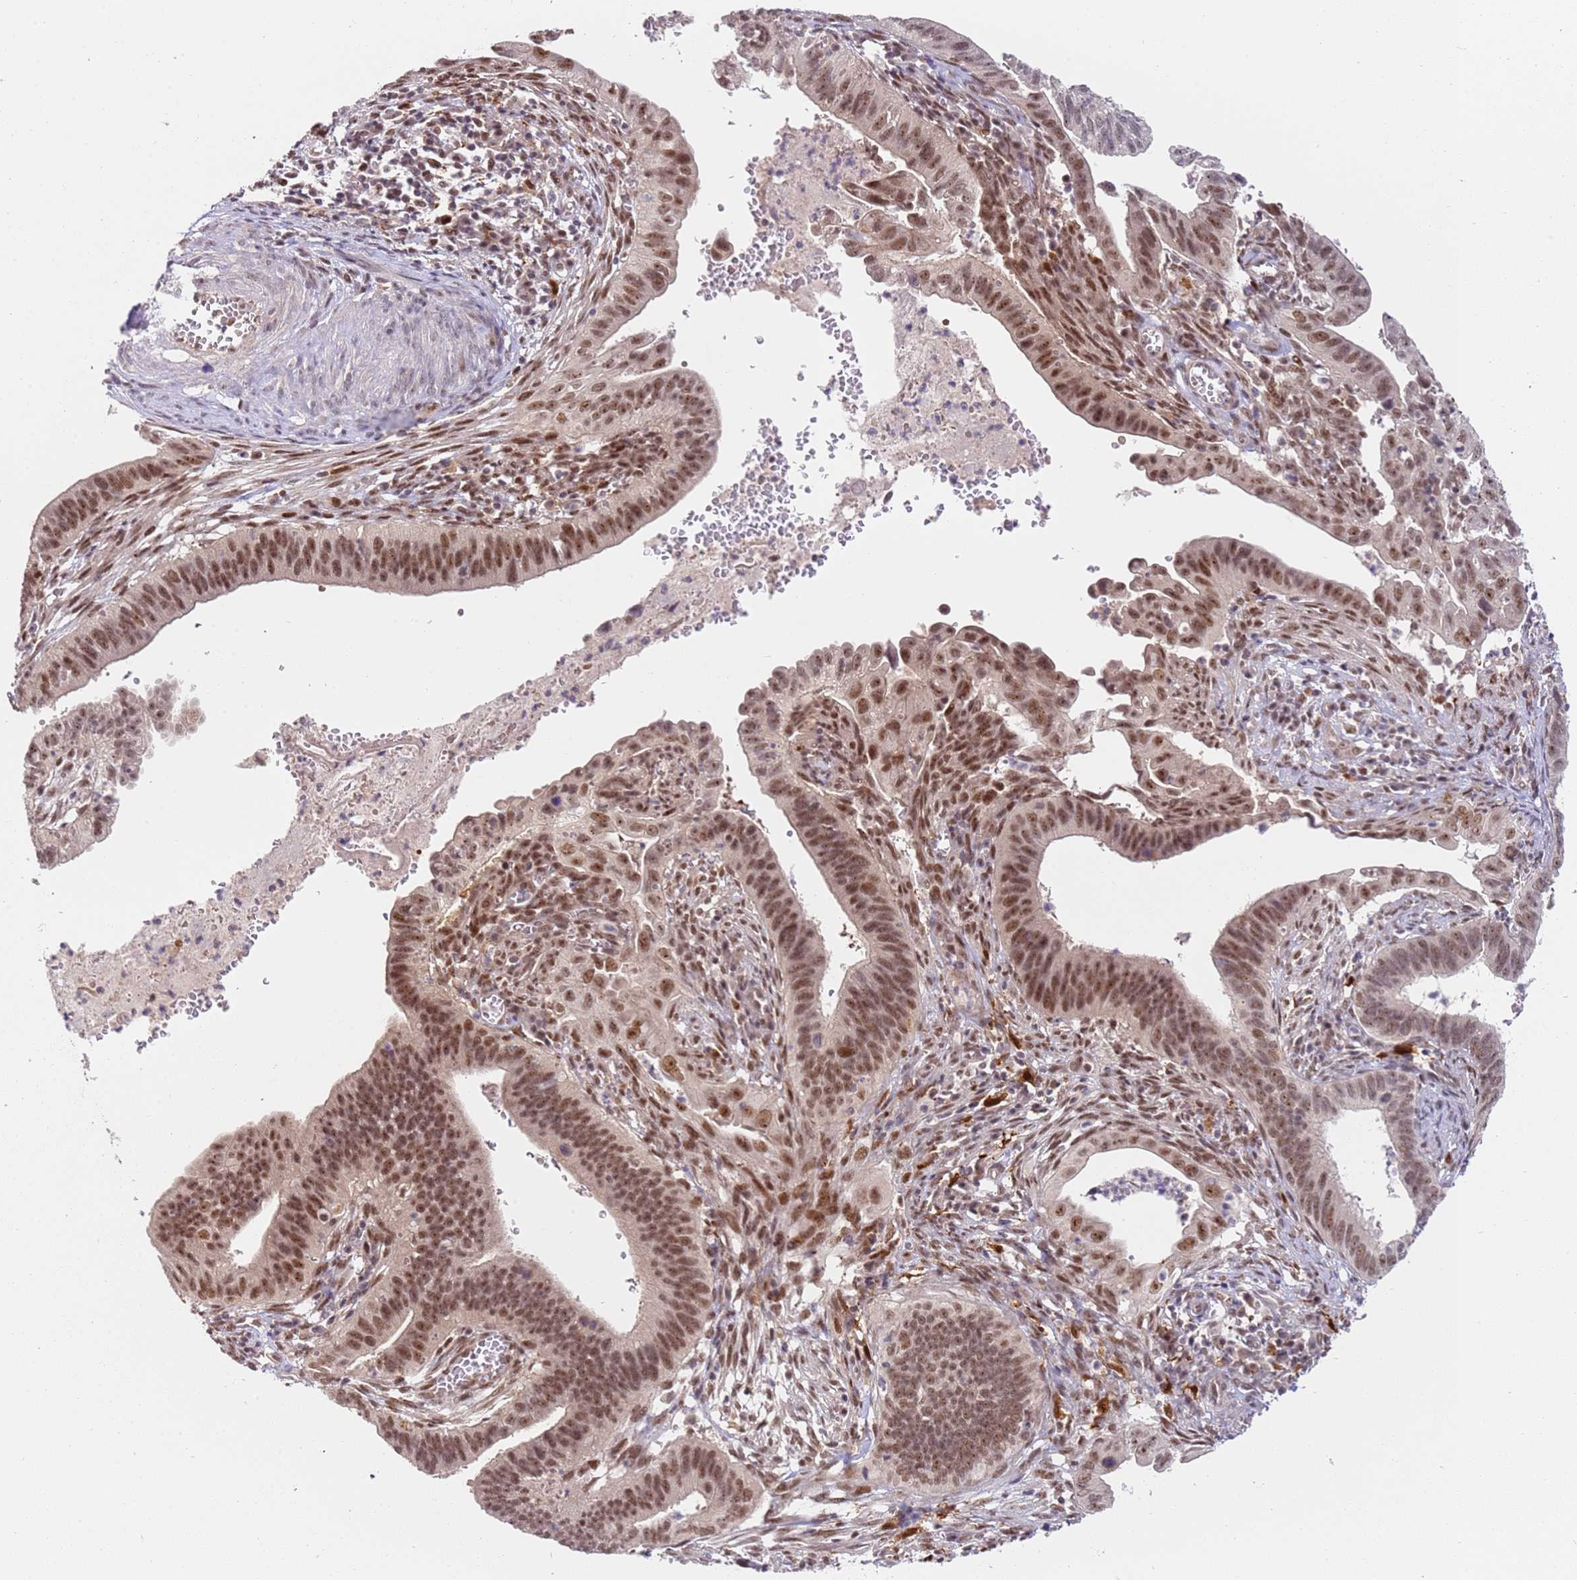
{"staining": {"intensity": "moderate", "quantity": ">75%", "location": "nuclear"}, "tissue": "cervical cancer", "cell_type": "Tumor cells", "image_type": "cancer", "snomed": [{"axis": "morphology", "description": "Adenocarcinoma, NOS"}, {"axis": "topography", "description": "Cervix"}], "caption": "The micrograph reveals a brown stain indicating the presence of a protein in the nuclear of tumor cells in cervical cancer.", "gene": "LGALSL", "patient": {"sex": "female", "age": 42}}